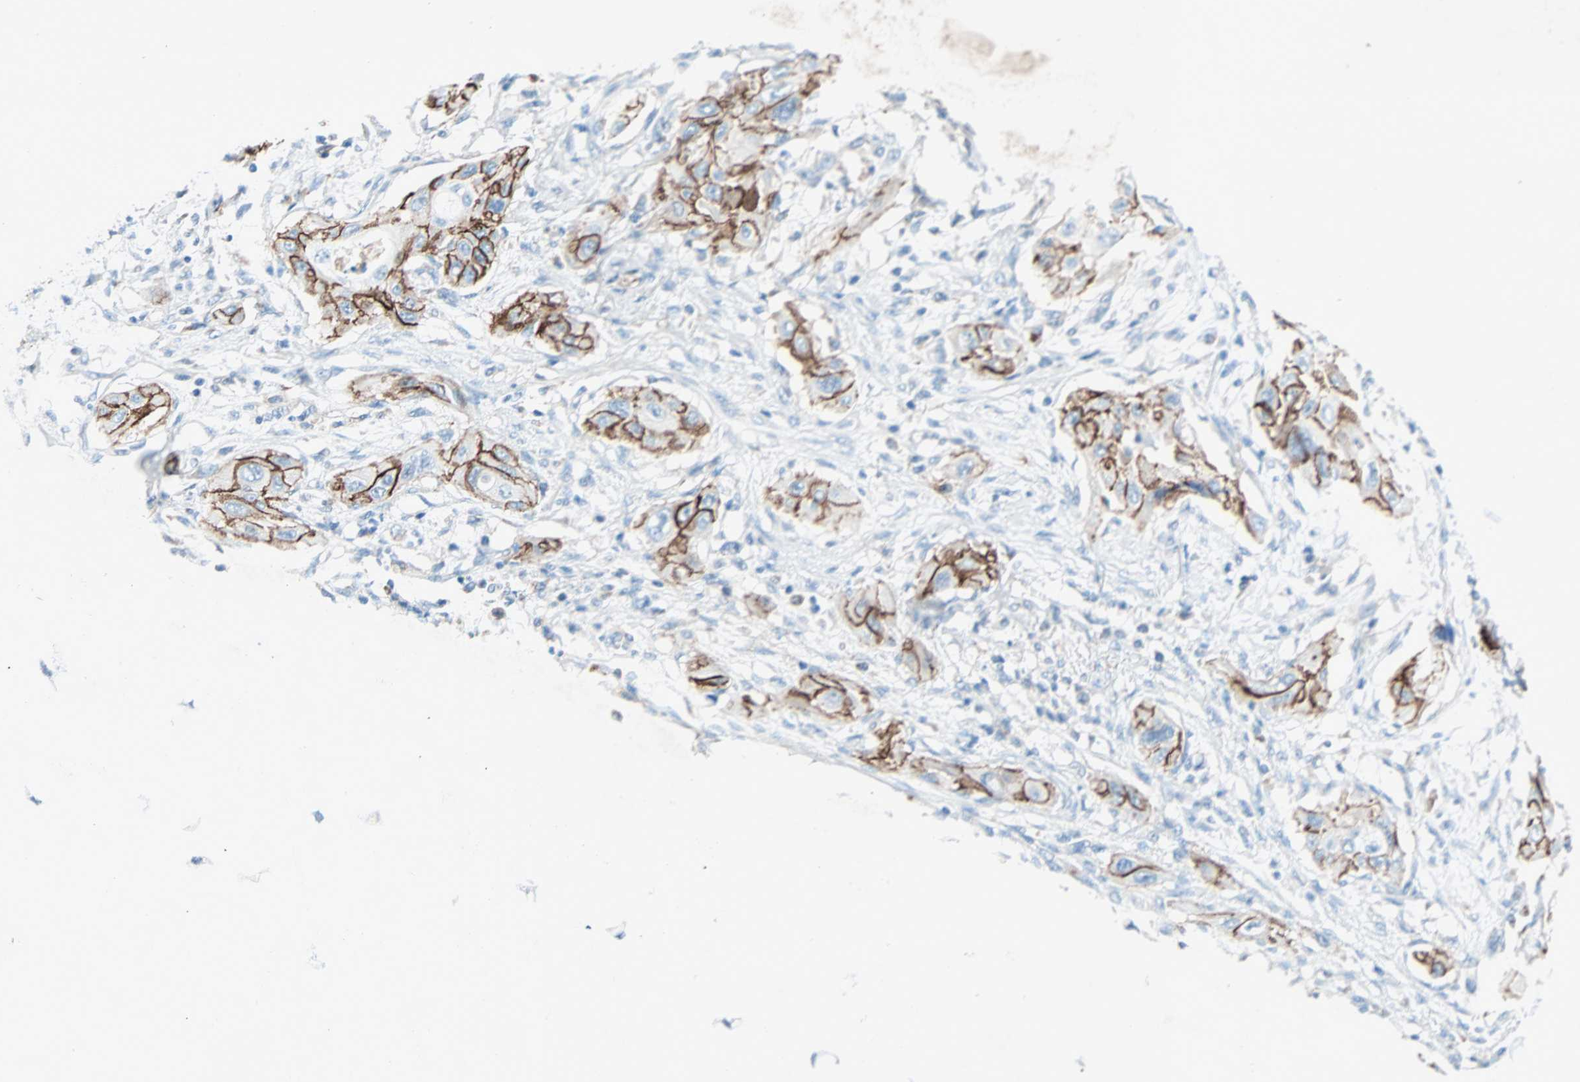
{"staining": {"intensity": "strong", "quantity": ">75%", "location": "cytoplasmic/membranous"}, "tissue": "lung cancer", "cell_type": "Tumor cells", "image_type": "cancer", "snomed": [{"axis": "morphology", "description": "Squamous cell carcinoma, NOS"}, {"axis": "topography", "description": "Lung"}], "caption": "Protein staining of lung cancer (squamous cell carcinoma) tissue exhibits strong cytoplasmic/membranous staining in about >75% of tumor cells. Nuclei are stained in blue.", "gene": "LY6G6F", "patient": {"sex": "female", "age": 47}}